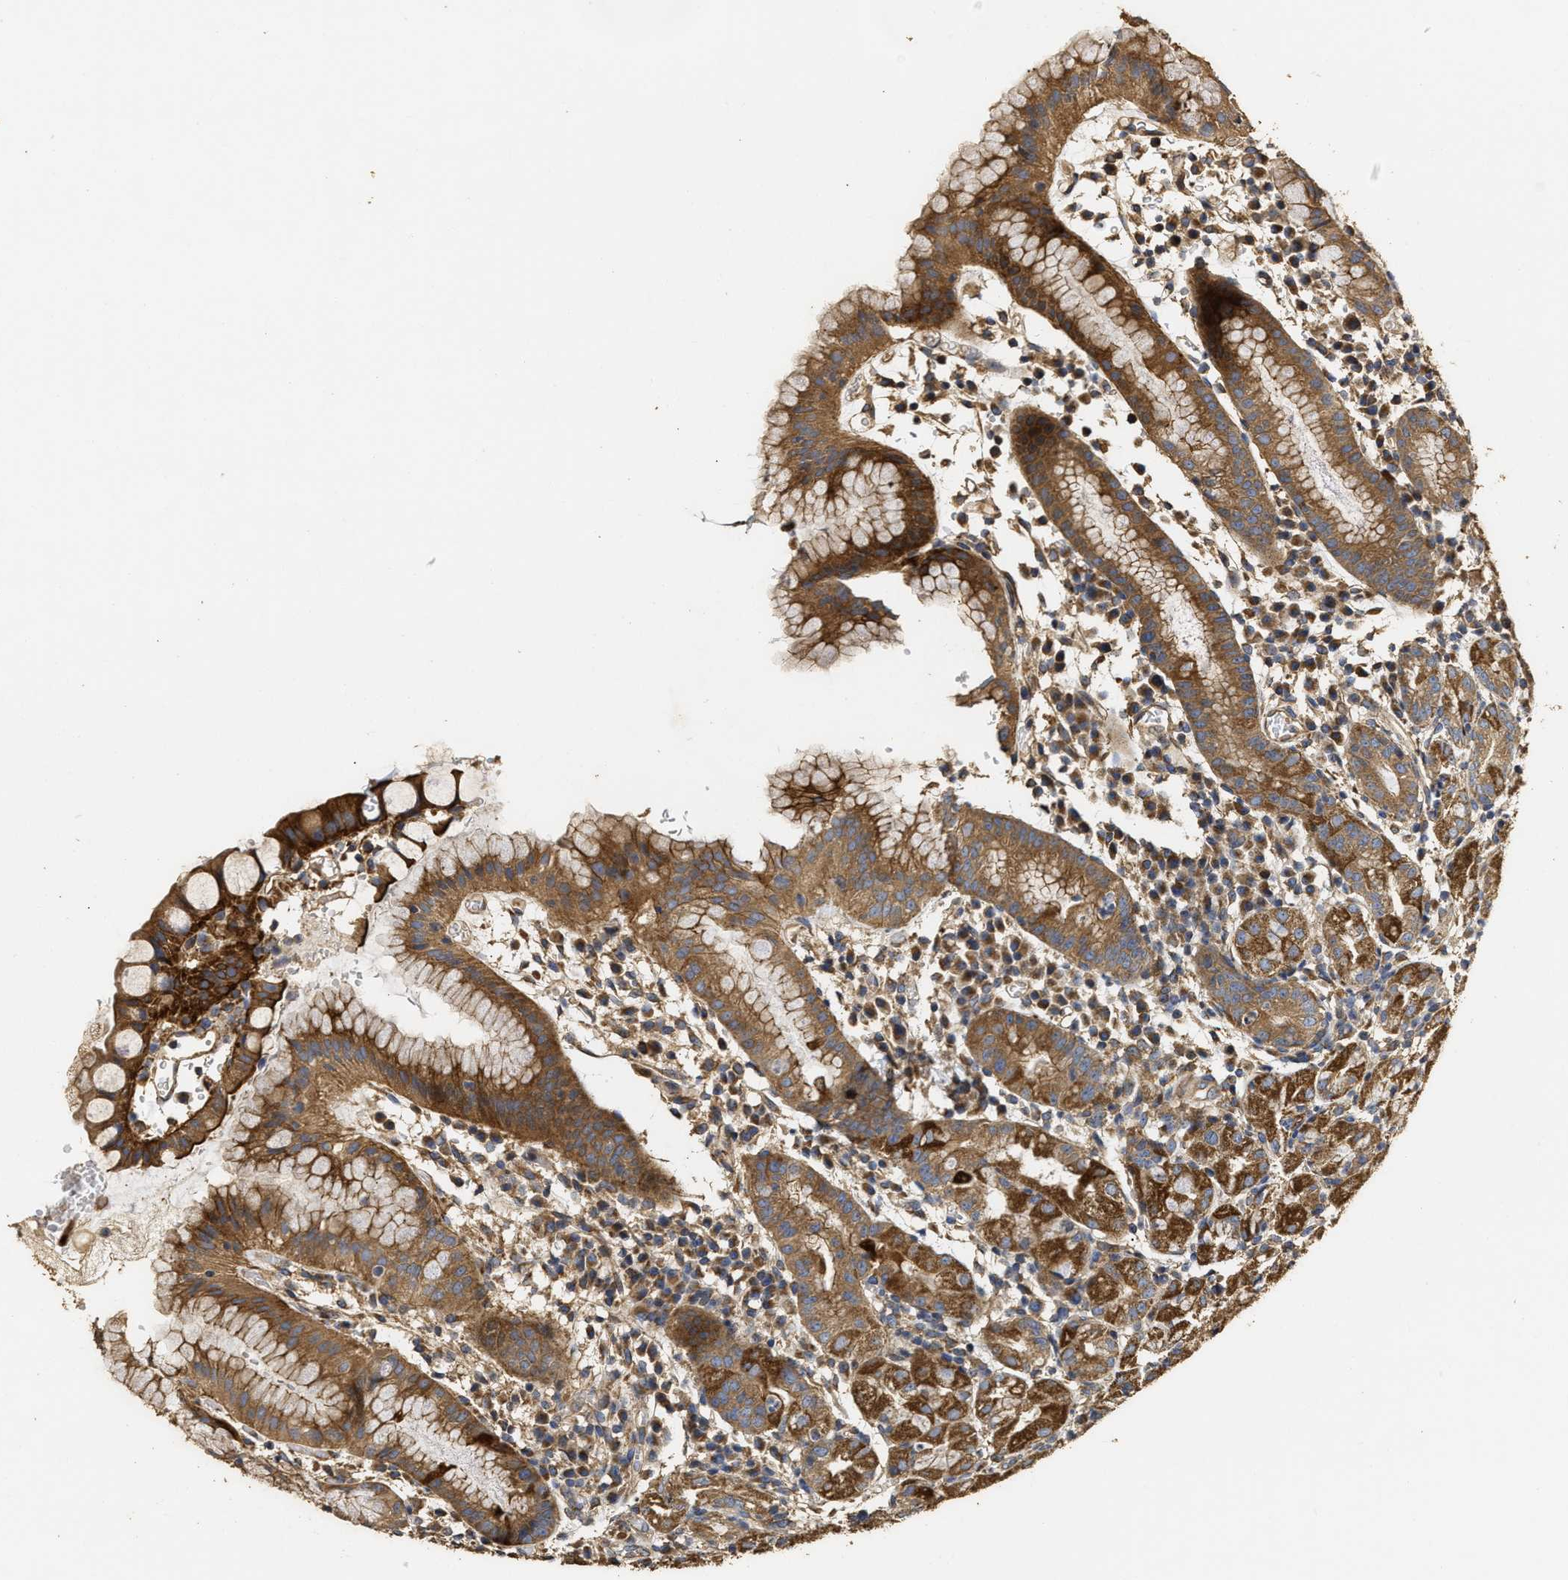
{"staining": {"intensity": "moderate", "quantity": ">75%", "location": "cytoplasmic/membranous"}, "tissue": "stomach", "cell_type": "Glandular cells", "image_type": "normal", "snomed": [{"axis": "morphology", "description": "Normal tissue, NOS"}, {"axis": "topography", "description": "Stomach"}, {"axis": "topography", "description": "Stomach, lower"}], "caption": "Stomach stained with DAB immunohistochemistry shows medium levels of moderate cytoplasmic/membranous positivity in approximately >75% of glandular cells. Immunohistochemistry stains the protein of interest in brown and the nuclei are stained blue.", "gene": "NAV1", "patient": {"sex": "female", "age": 75}}